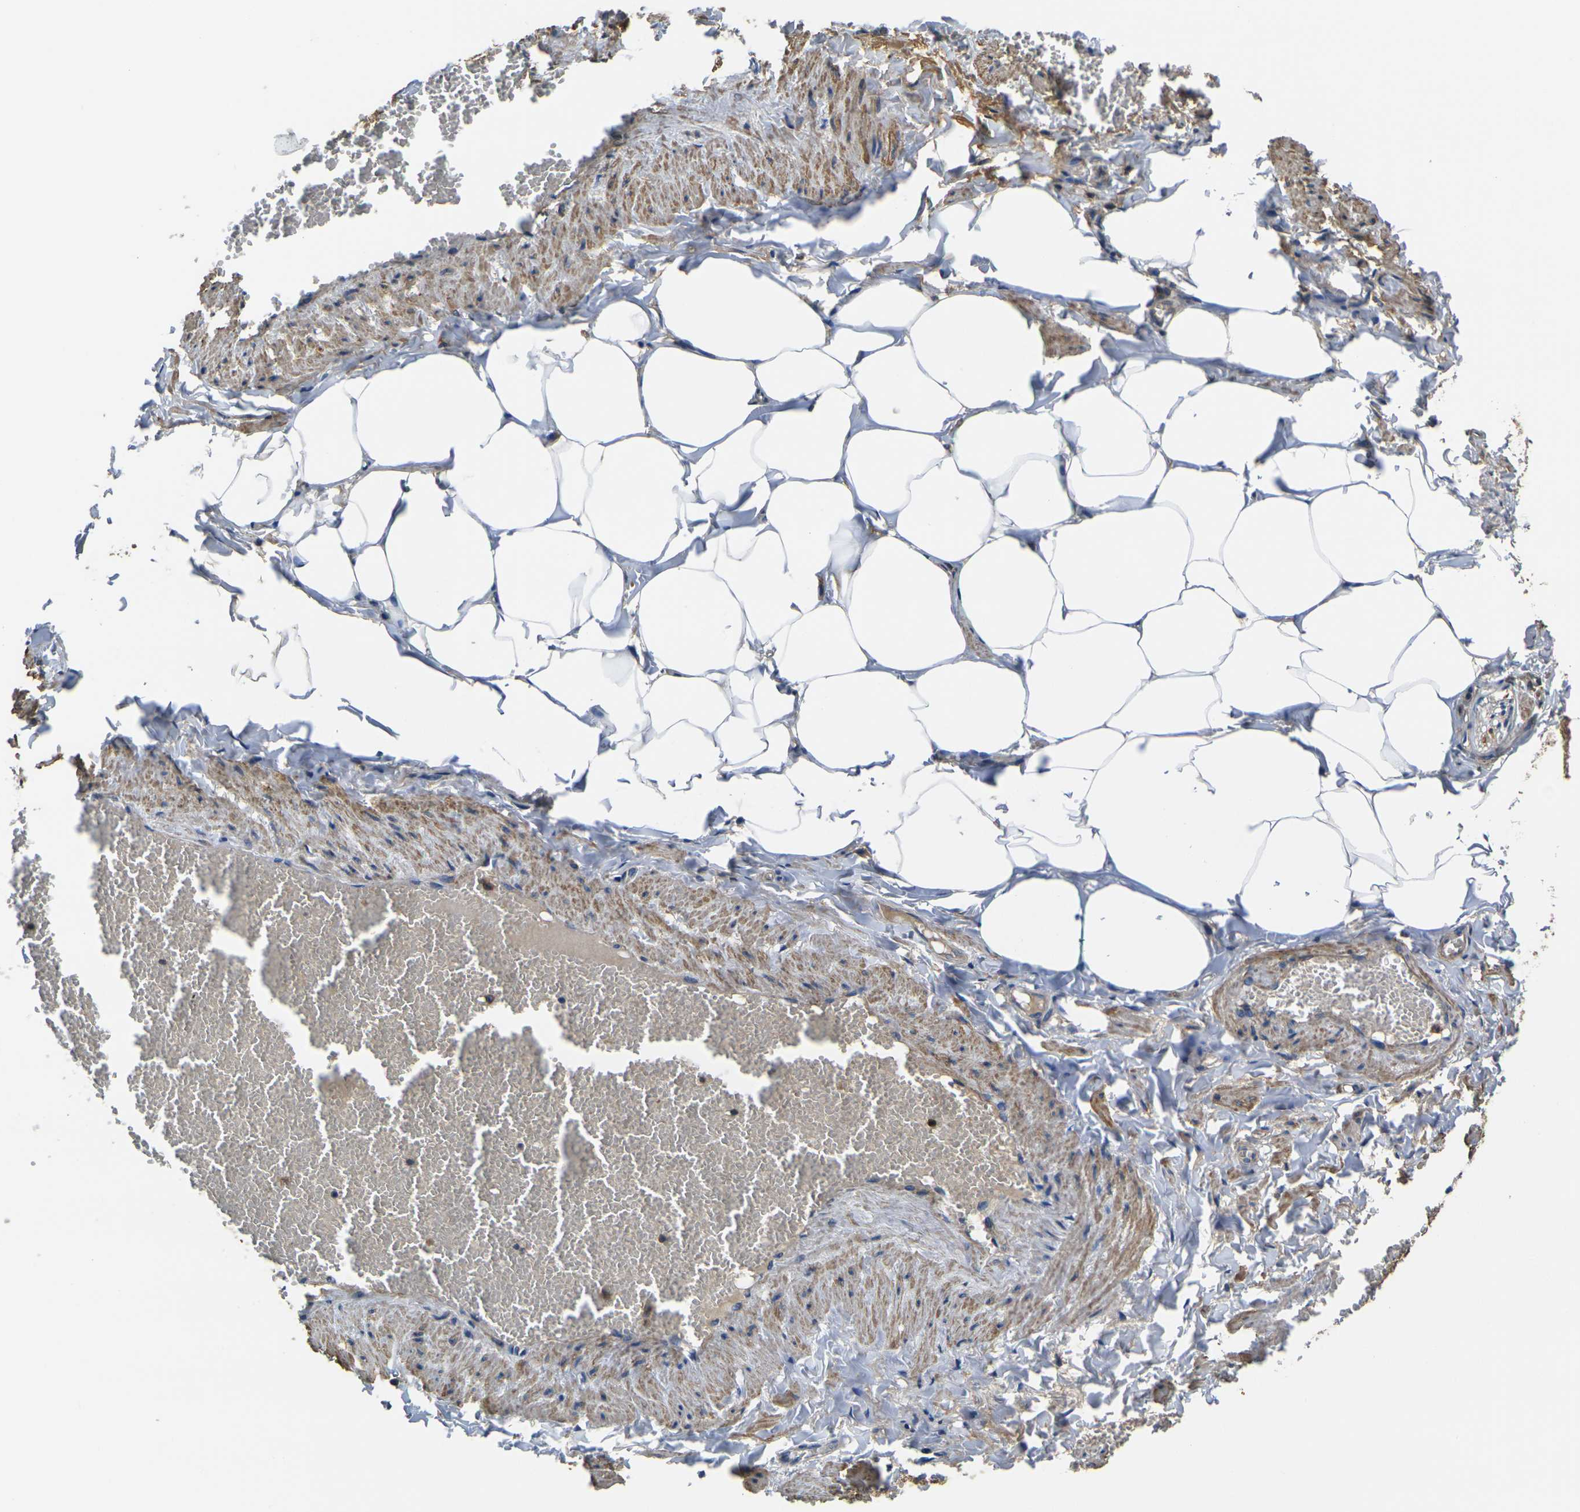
{"staining": {"intensity": "moderate", "quantity": ">75%", "location": "cytoplasmic/membranous"}, "tissue": "adipose tissue", "cell_type": "Adipocytes", "image_type": "normal", "snomed": [{"axis": "morphology", "description": "Normal tissue, NOS"}, {"axis": "topography", "description": "Vascular tissue"}], "caption": "Immunohistochemistry (IHC) image of benign human adipose tissue stained for a protein (brown), which shows medium levels of moderate cytoplasmic/membranous staining in about >75% of adipocytes.", "gene": "HSPG2", "patient": {"sex": "male", "age": 41}}